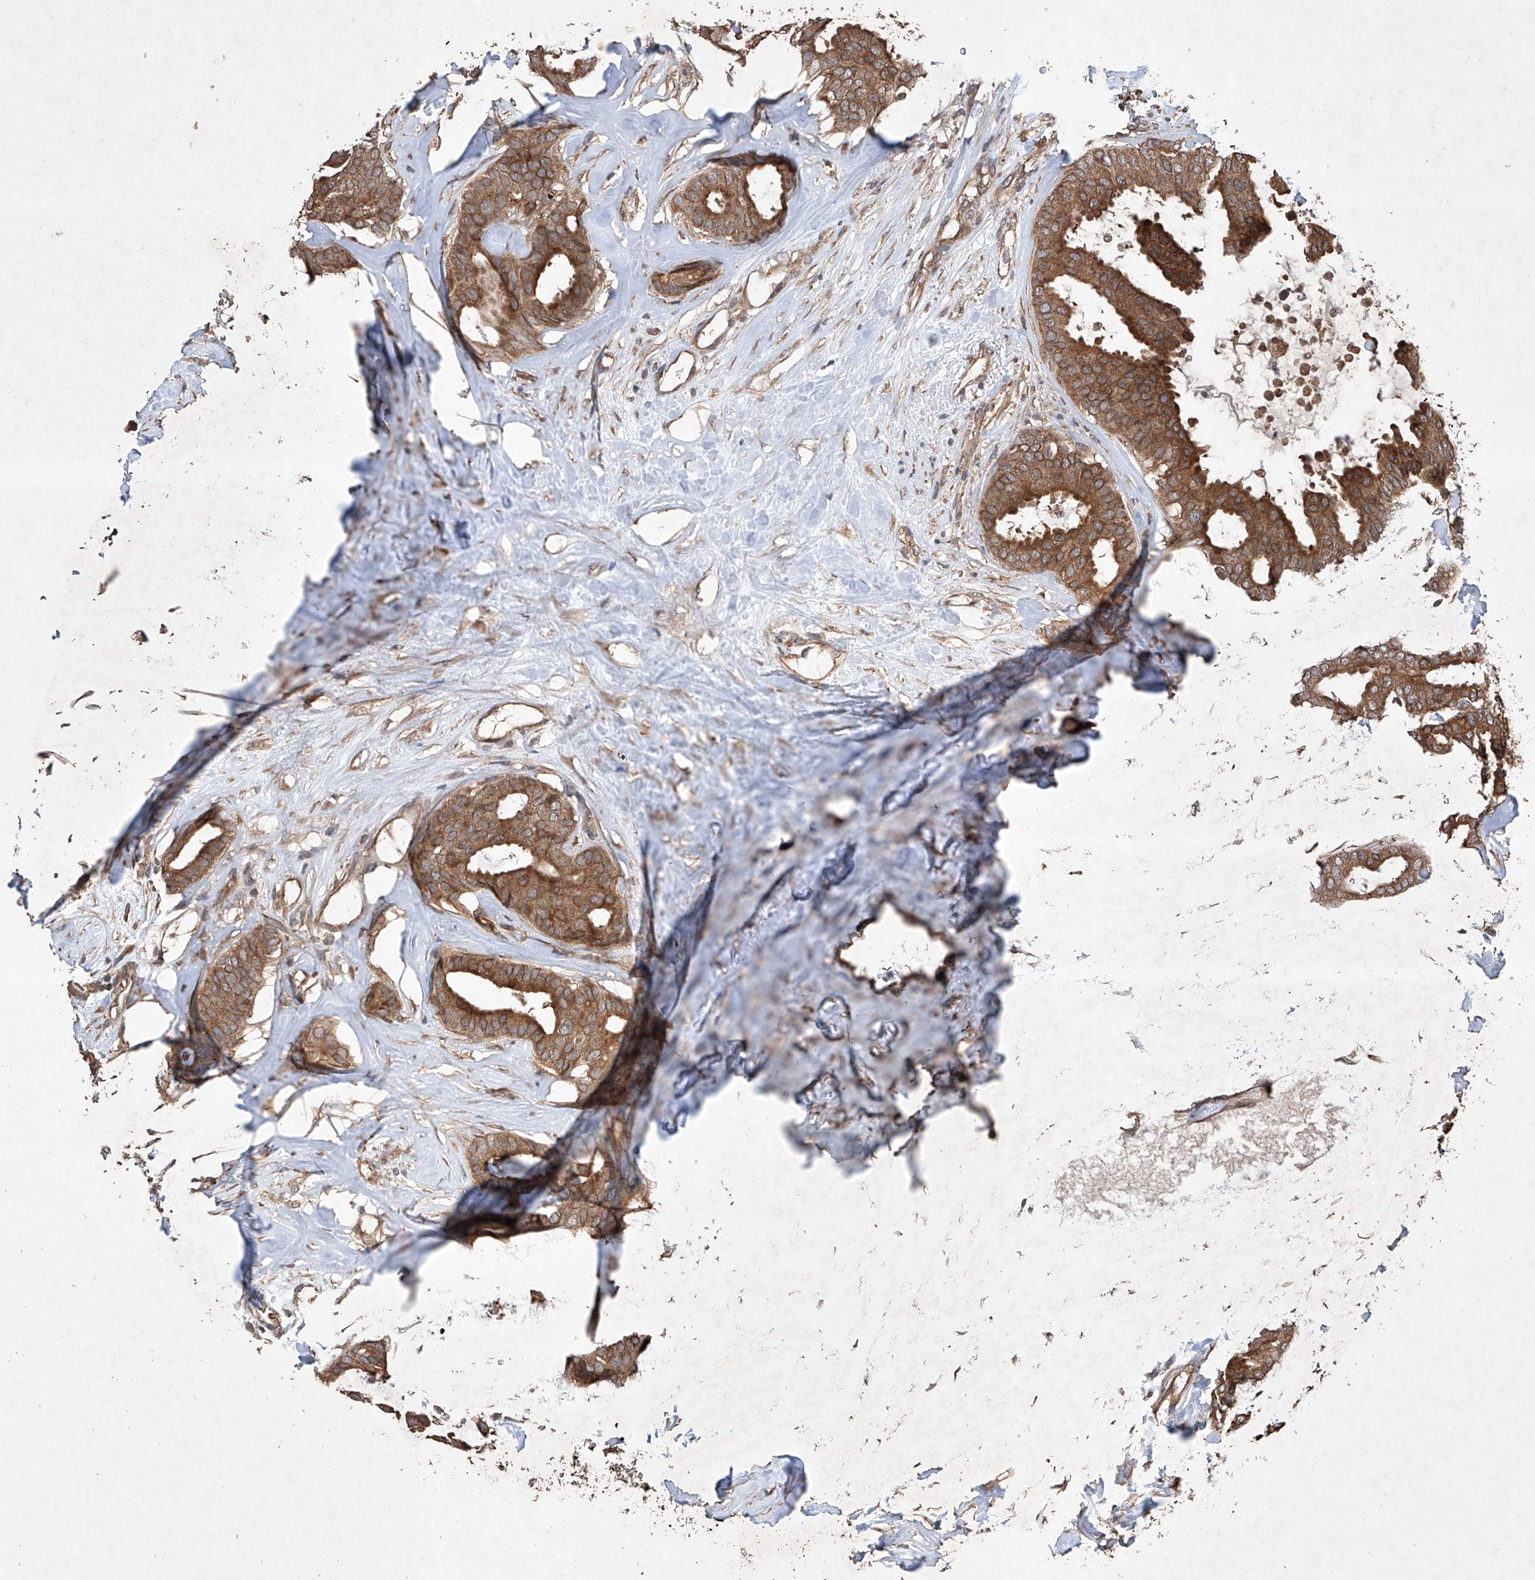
{"staining": {"intensity": "moderate", "quantity": ">75%", "location": "cytoplasmic/membranous"}, "tissue": "breast cancer", "cell_type": "Tumor cells", "image_type": "cancer", "snomed": [{"axis": "morphology", "description": "Duct carcinoma"}, {"axis": "topography", "description": "Breast"}], "caption": "The immunohistochemical stain labels moderate cytoplasmic/membranous positivity in tumor cells of breast cancer (intraductal carcinoma) tissue.", "gene": "LURAP1", "patient": {"sex": "female", "age": 75}}